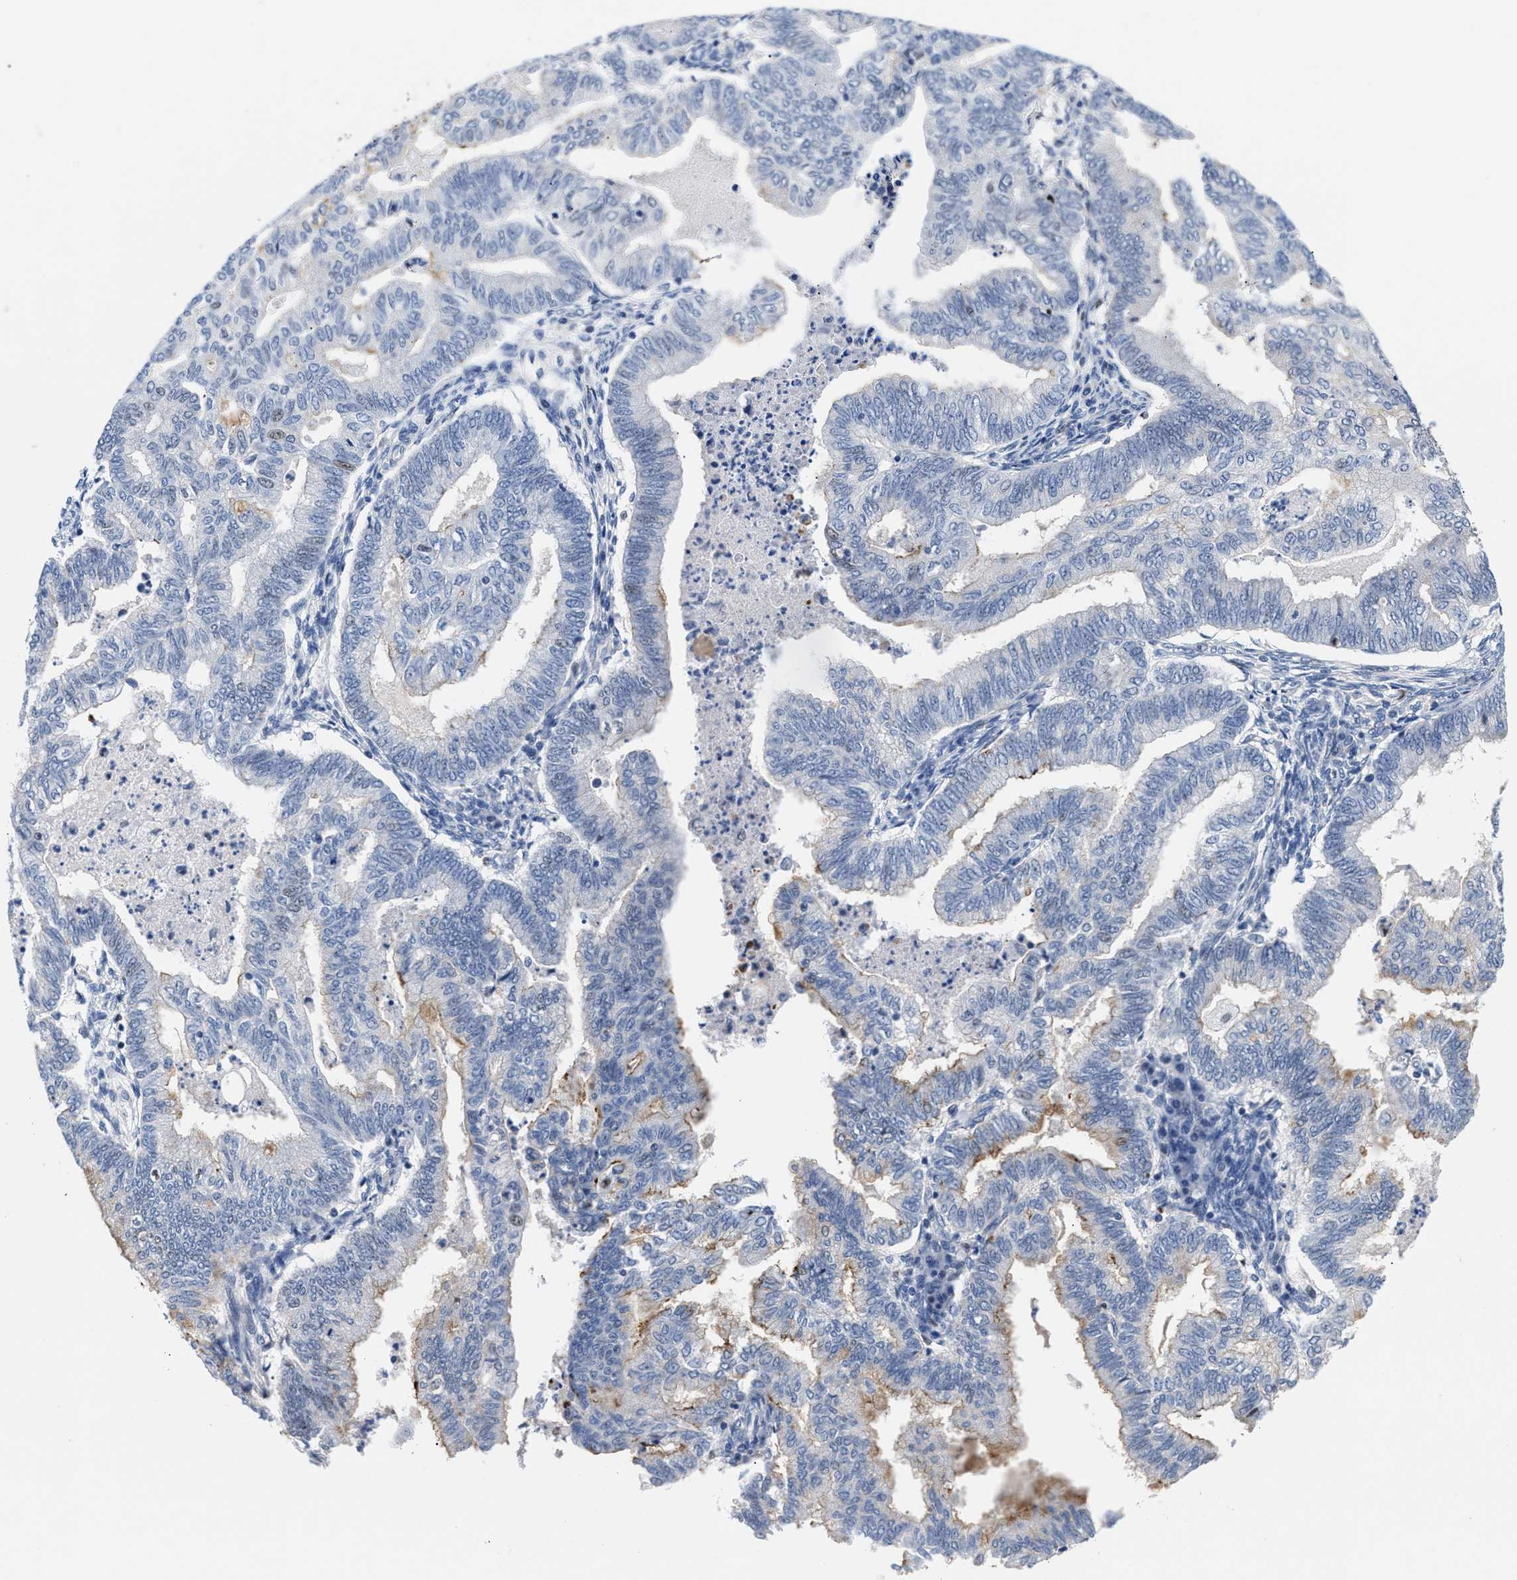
{"staining": {"intensity": "weak", "quantity": "<25%", "location": "cytoplasmic/membranous"}, "tissue": "endometrial cancer", "cell_type": "Tumor cells", "image_type": "cancer", "snomed": [{"axis": "morphology", "description": "Polyp, NOS"}, {"axis": "morphology", "description": "Adenocarcinoma, NOS"}, {"axis": "morphology", "description": "Adenoma, NOS"}, {"axis": "topography", "description": "Endometrium"}], "caption": "Endometrial cancer was stained to show a protein in brown. There is no significant positivity in tumor cells.", "gene": "ACTL7B", "patient": {"sex": "female", "age": 79}}